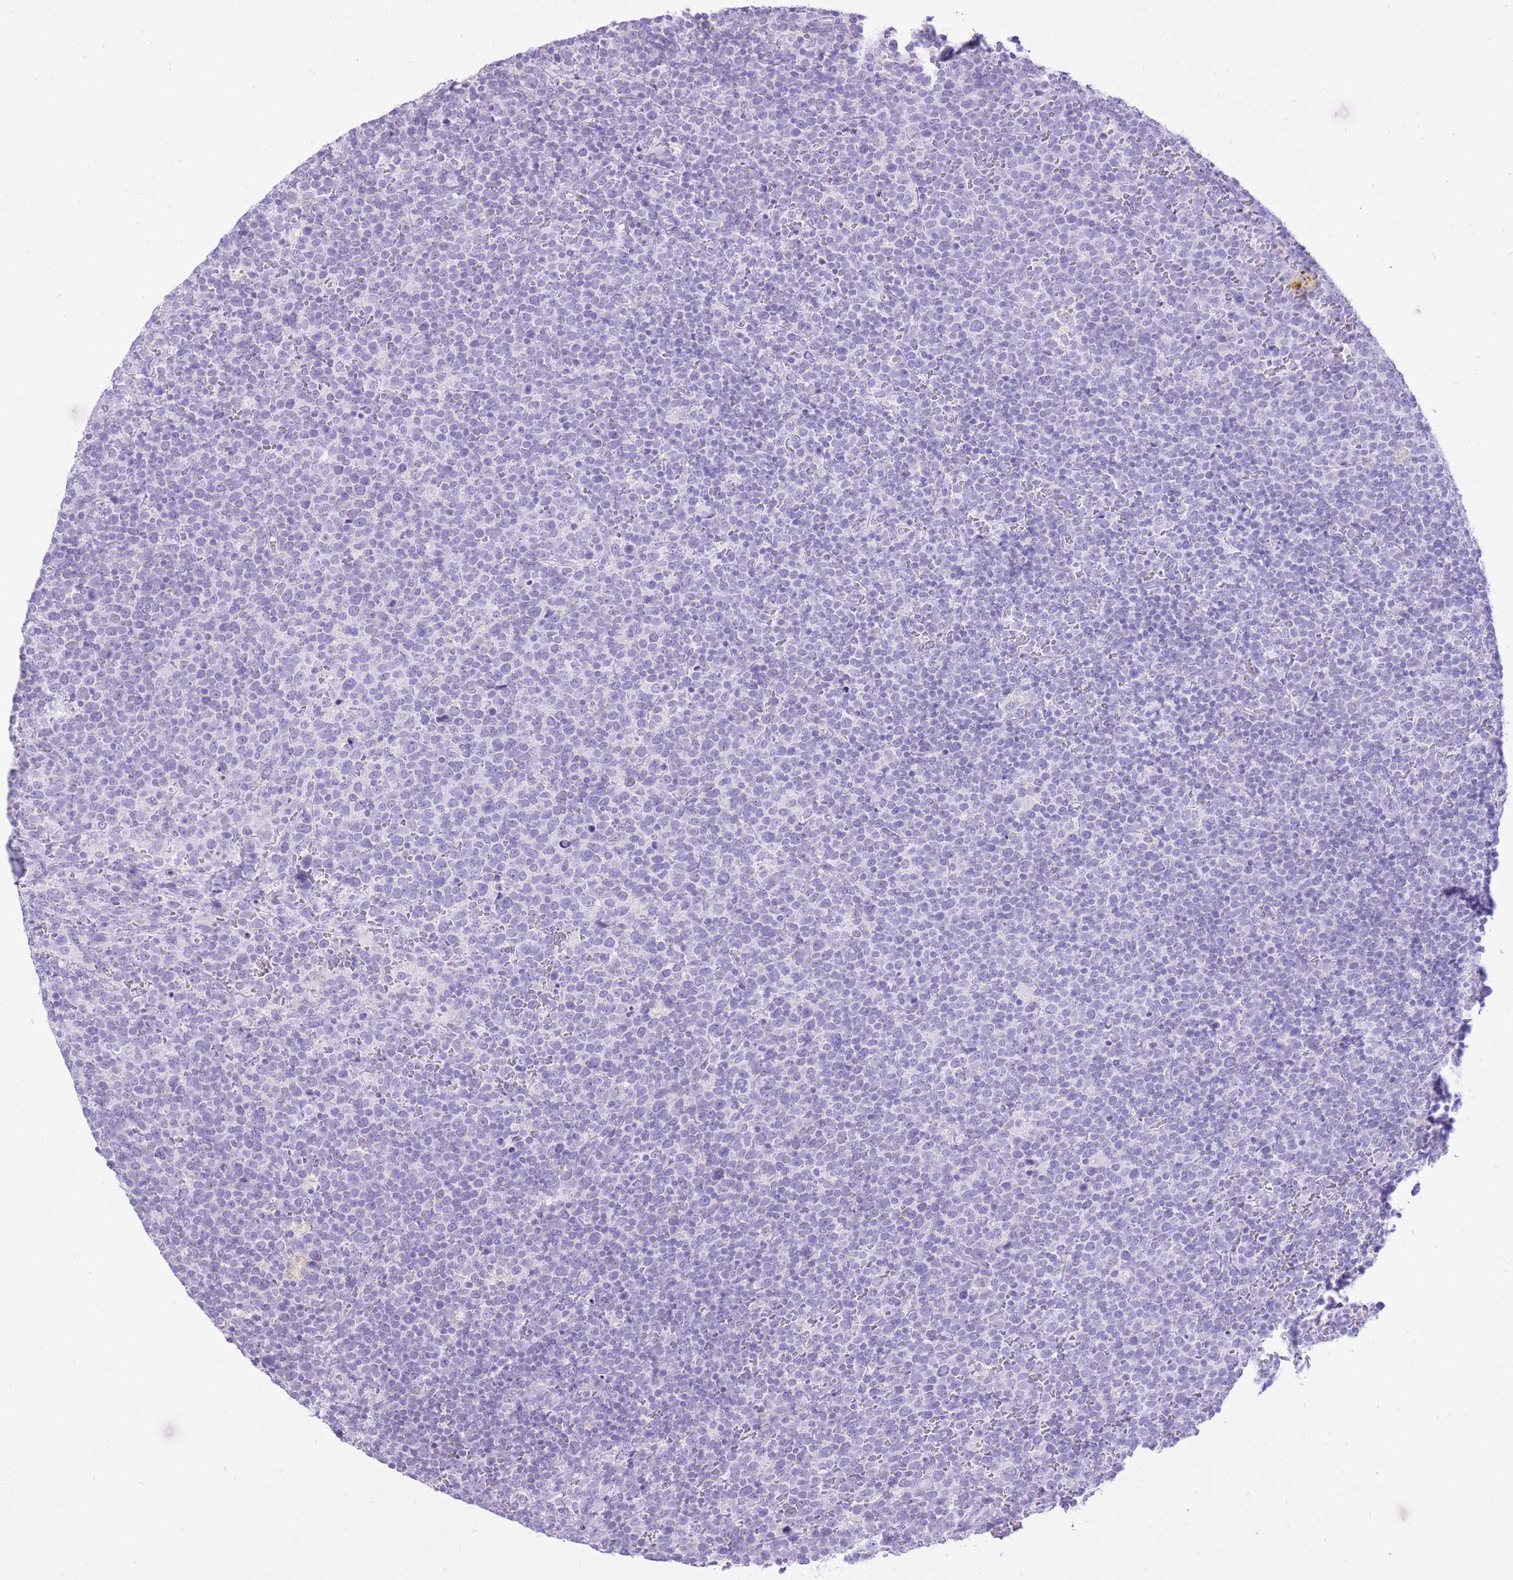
{"staining": {"intensity": "negative", "quantity": "none", "location": "none"}, "tissue": "lymphoma", "cell_type": "Tumor cells", "image_type": "cancer", "snomed": [{"axis": "morphology", "description": "Malignant lymphoma, non-Hodgkin's type, High grade"}, {"axis": "topography", "description": "Lymph node"}], "caption": "Immunohistochemistry of malignant lymphoma, non-Hodgkin's type (high-grade) reveals no staining in tumor cells. (Stains: DAB (3,3'-diaminobenzidine) immunohistochemistry (IHC) with hematoxylin counter stain, Microscopy: brightfield microscopy at high magnification).", "gene": "SLC4A4", "patient": {"sex": "male", "age": 61}}